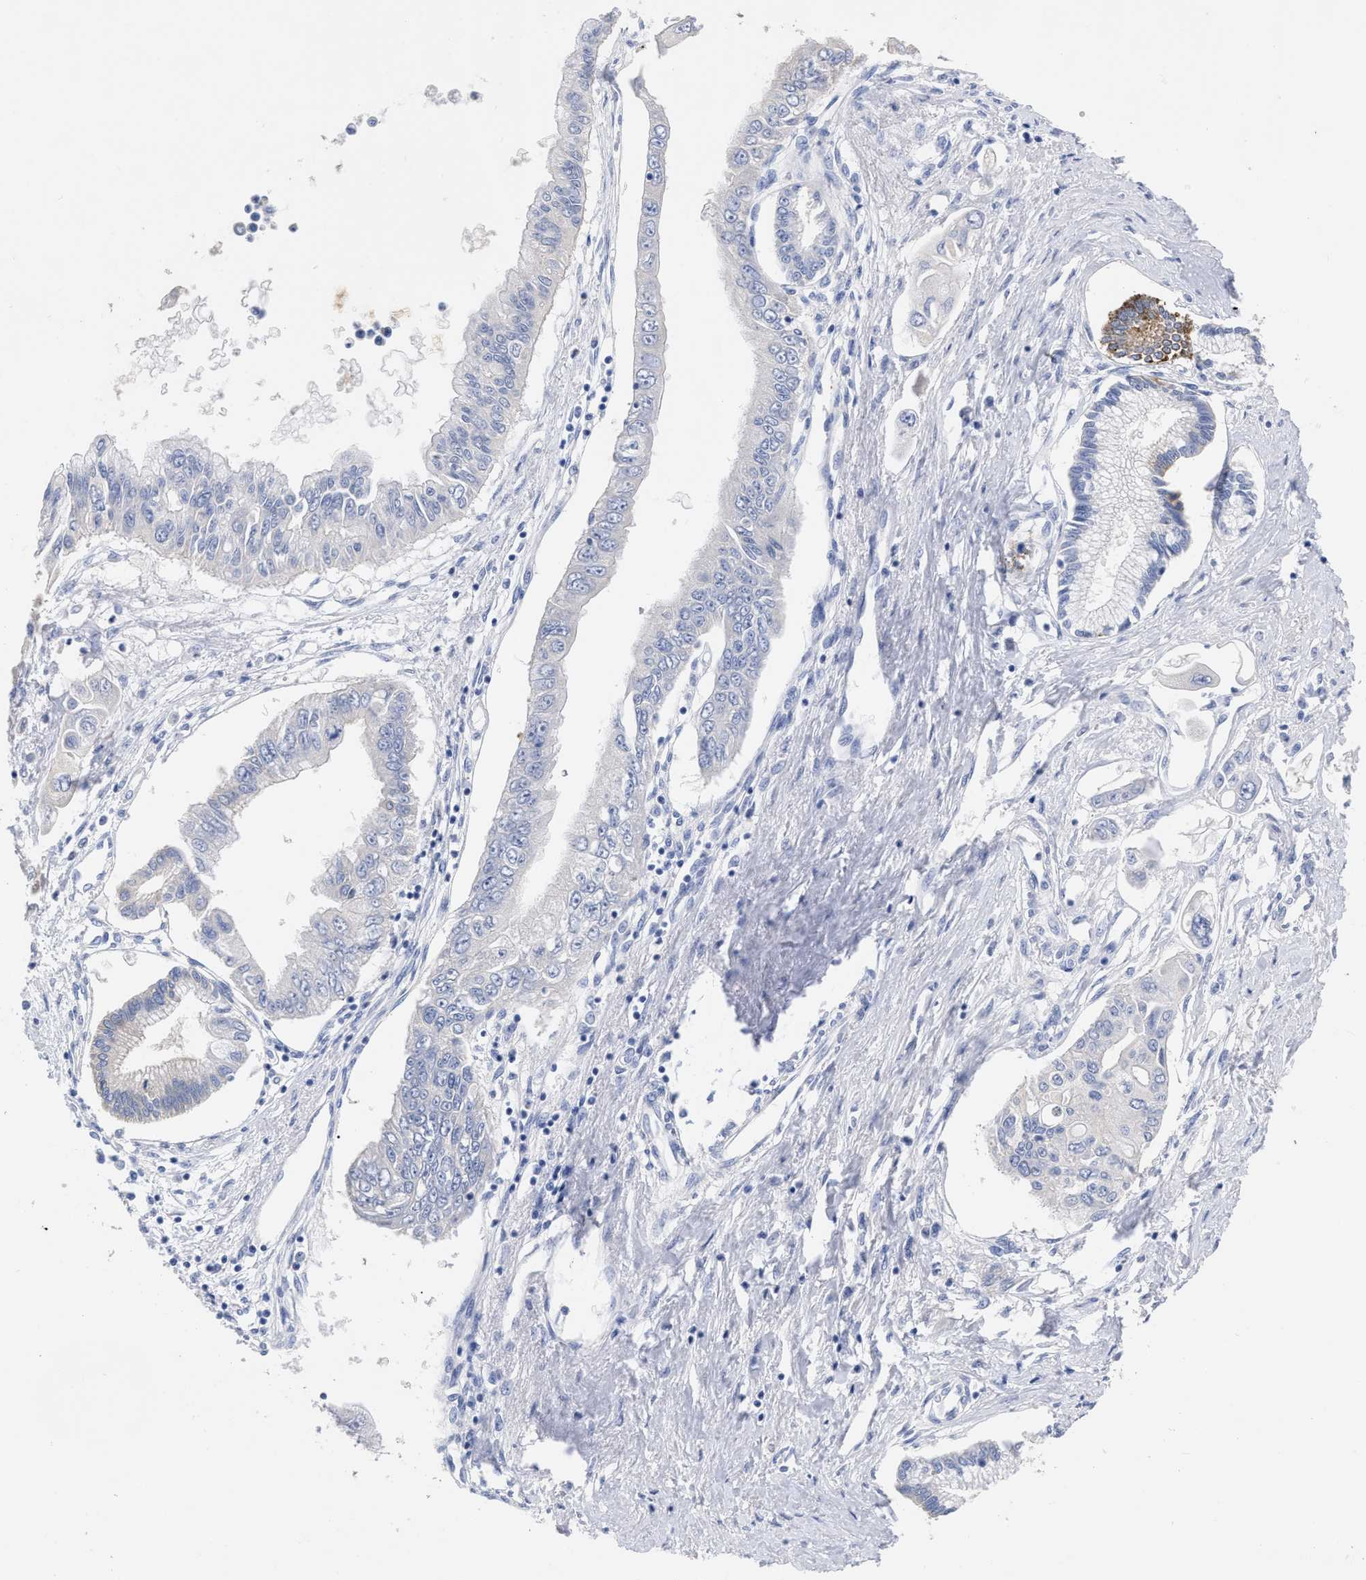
{"staining": {"intensity": "negative", "quantity": "none", "location": "none"}, "tissue": "pancreatic cancer", "cell_type": "Tumor cells", "image_type": "cancer", "snomed": [{"axis": "morphology", "description": "Adenocarcinoma, NOS"}, {"axis": "topography", "description": "Pancreas"}], "caption": "Image shows no significant protein staining in tumor cells of adenocarcinoma (pancreatic).", "gene": "ANXA13", "patient": {"sex": "female", "age": 77}}